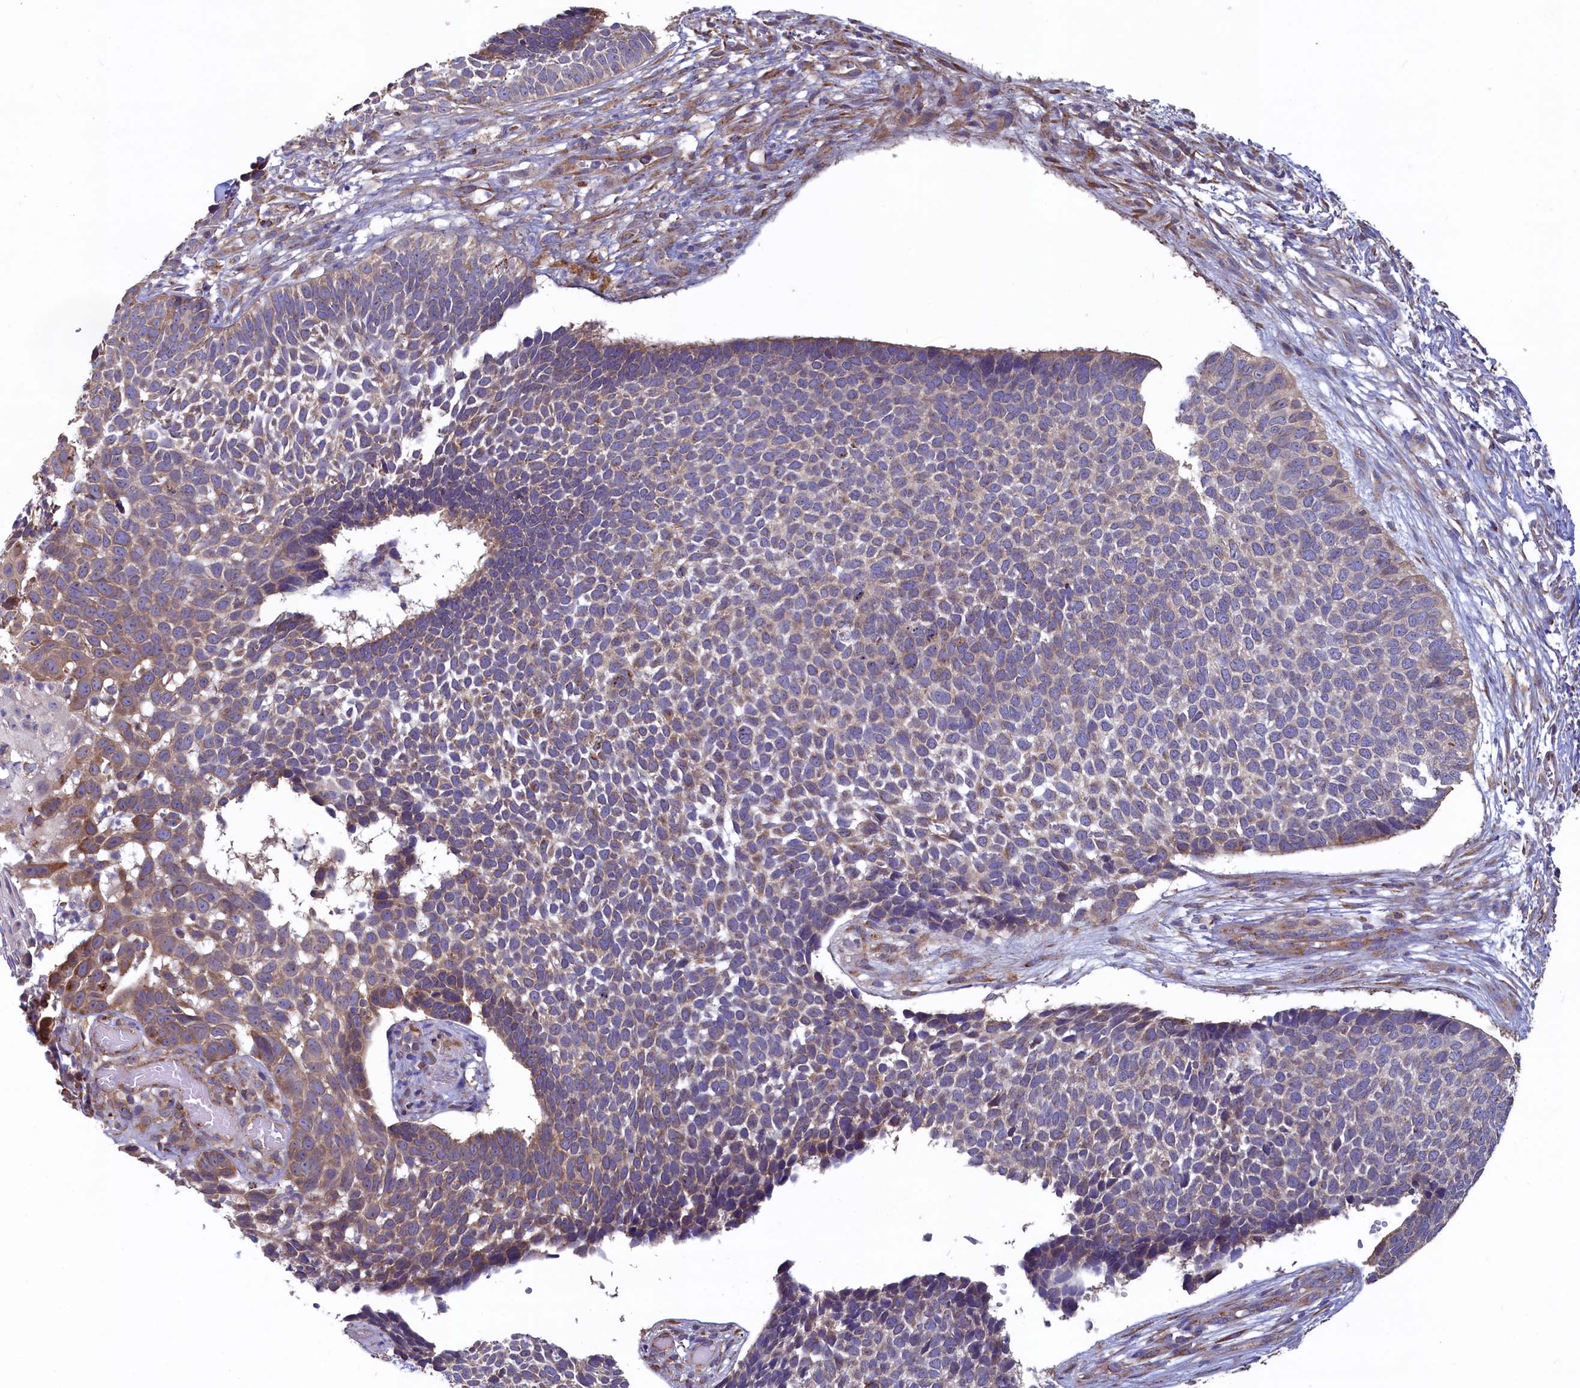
{"staining": {"intensity": "moderate", "quantity": "<25%", "location": "cytoplasmic/membranous"}, "tissue": "skin cancer", "cell_type": "Tumor cells", "image_type": "cancer", "snomed": [{"axis": "morphology", "description": "Basal cell carcinoma"}, {"axis": "topography", "description": "Skin"}], "caption": "Moderate cytoplasmic/membranous protein positivity is identified in approximately <25% of tumor cells in skin cancer.", "gene": "SPATA2L", "patient": {"sex": "female", "age": 84}}